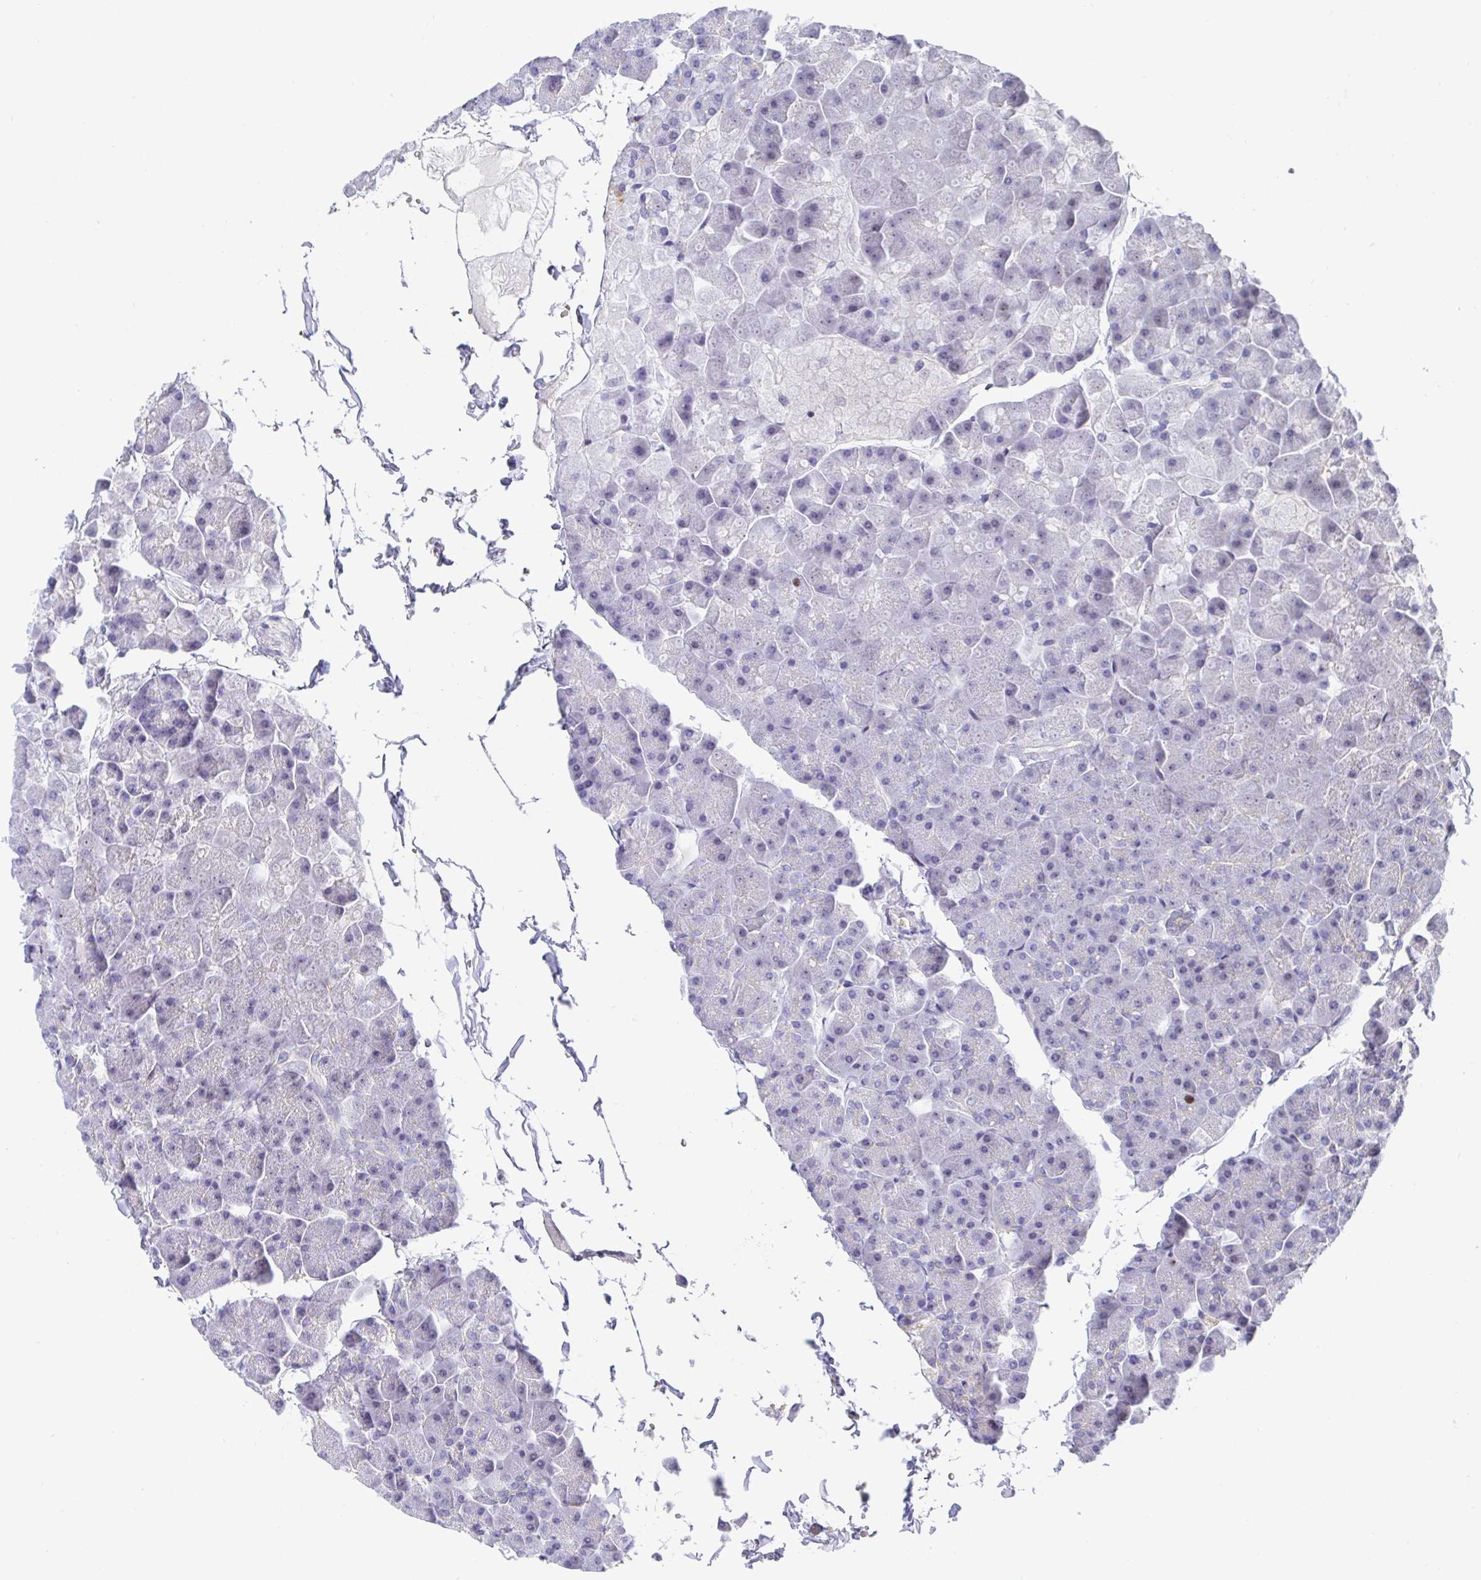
{"staining": {"intensity": "negative", "quantity": "none", "location": "none"}, "tissue": "pancreas", "cell_type": "Exocrine glandular cells", "image_type": "normal", "snomed": [{"axis": "morphology", "description": "Normal tissue, NOS"}, {"axis": "topography", "description": "Pancreas"}], "caption": "Immunohistochemical staining of normal pancreas shows no significant positivity in exocrine glandular cells.", "gene": "TIMELESS", "patient": {"sex": "male", "age": 35}}